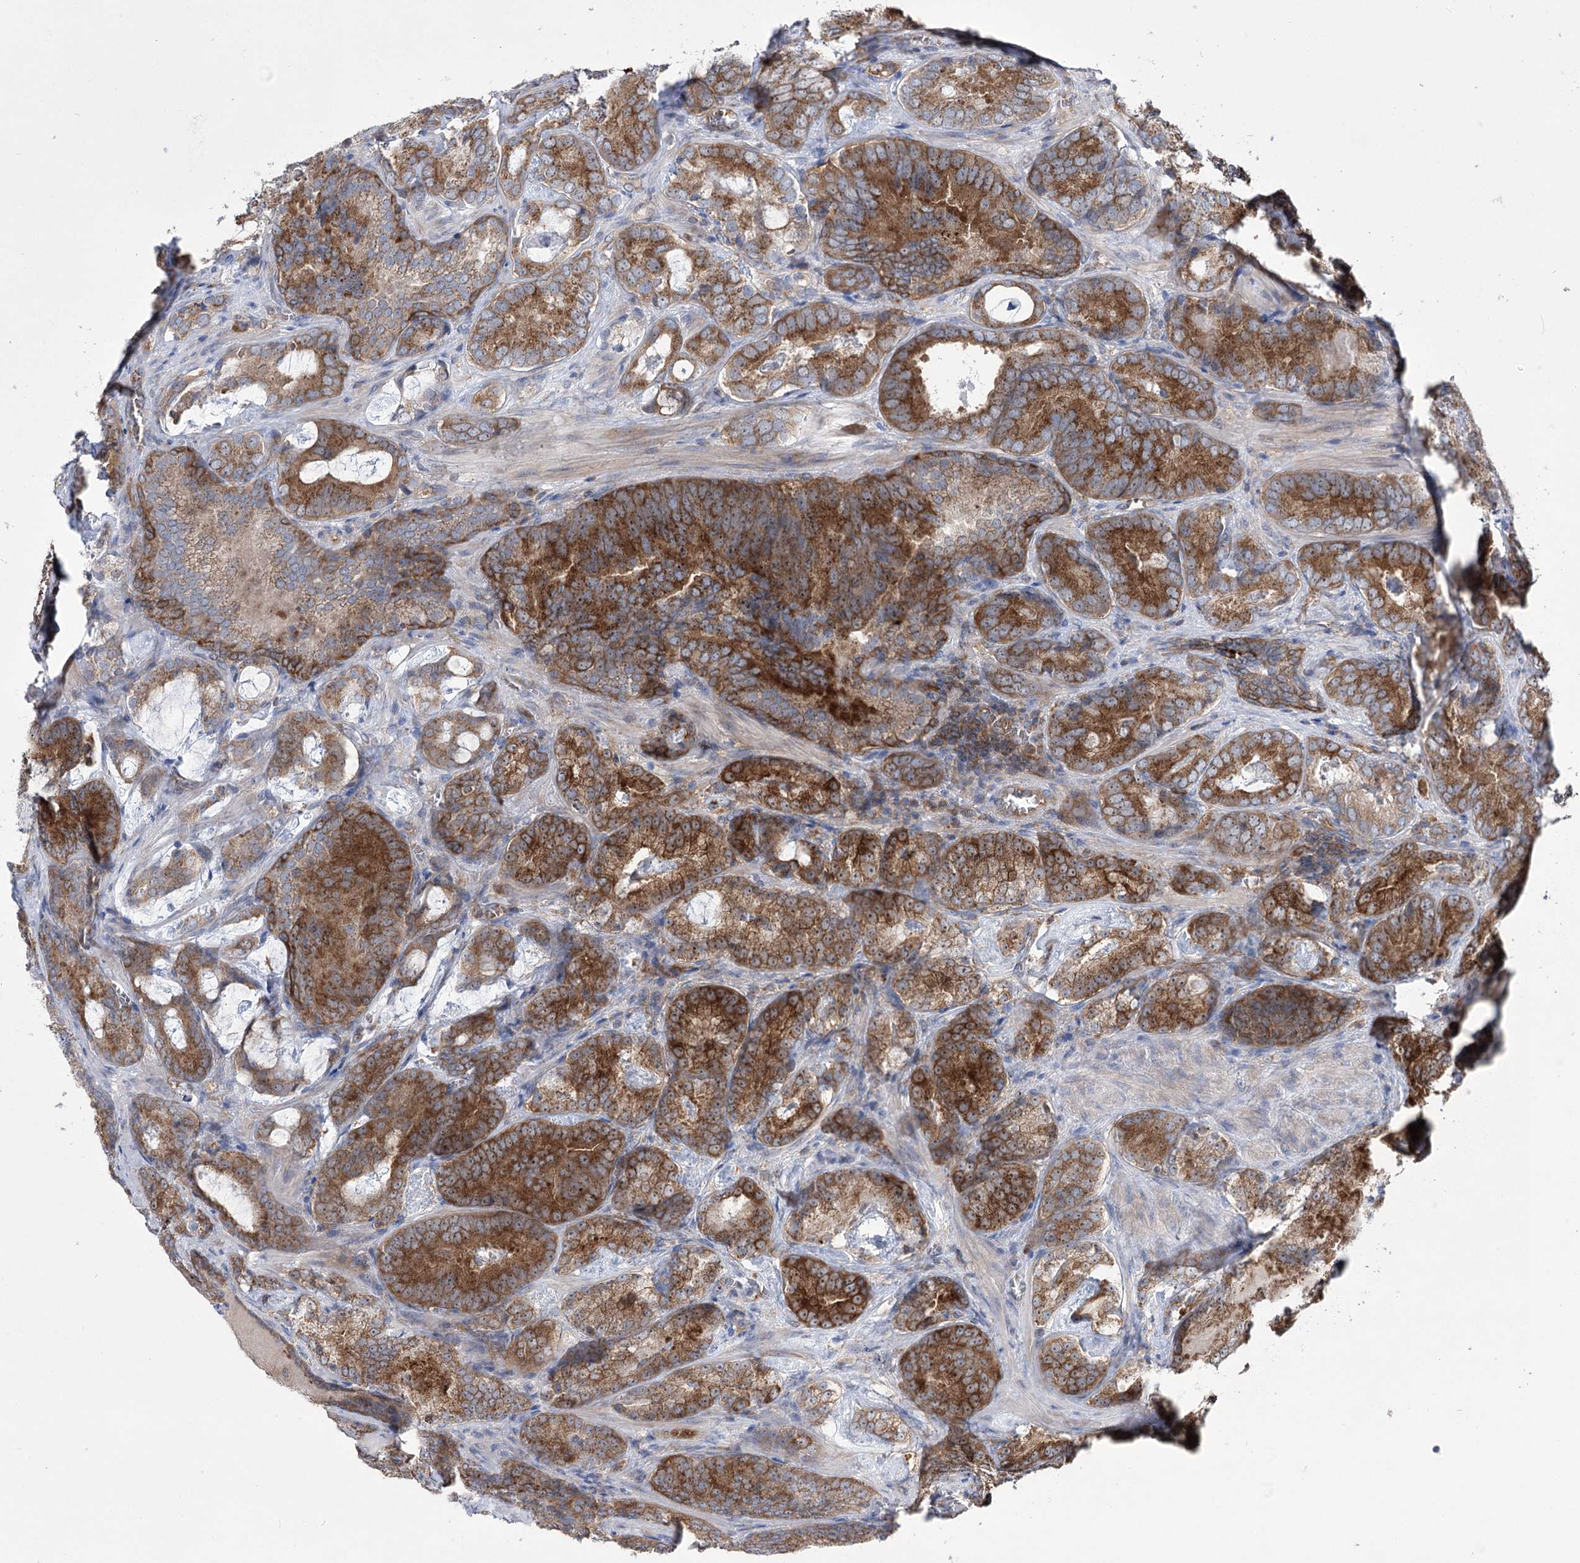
{"staining": {"intensity": "strong", "quantity": ">75%", "location": "cytoplasmic/membranous"}, "tissue": "prostate cancer", "cell_type": "Tumor cells", "image_type": "cancer", "snomed": [{"axis": "morphology", "description": "Adenocarcinoma, Low grade"}, {"axis": "topography", "description": "Prostate"}], "caption": "IHC staining of prostate cancer, which demonstrates high levels of strong cytoplasmic/membranous staining in about >75% of tumor cells indicating strong cytoplasmic/membranous protein positivity. The staining was performed using DAB (3,3'-diaminobenzidine) (brown) for protein detection and nuclei were counterstained in hematoxylin (blue).", "gene": "ZNF622", "patient": {"sex": "male", "age": 60}}